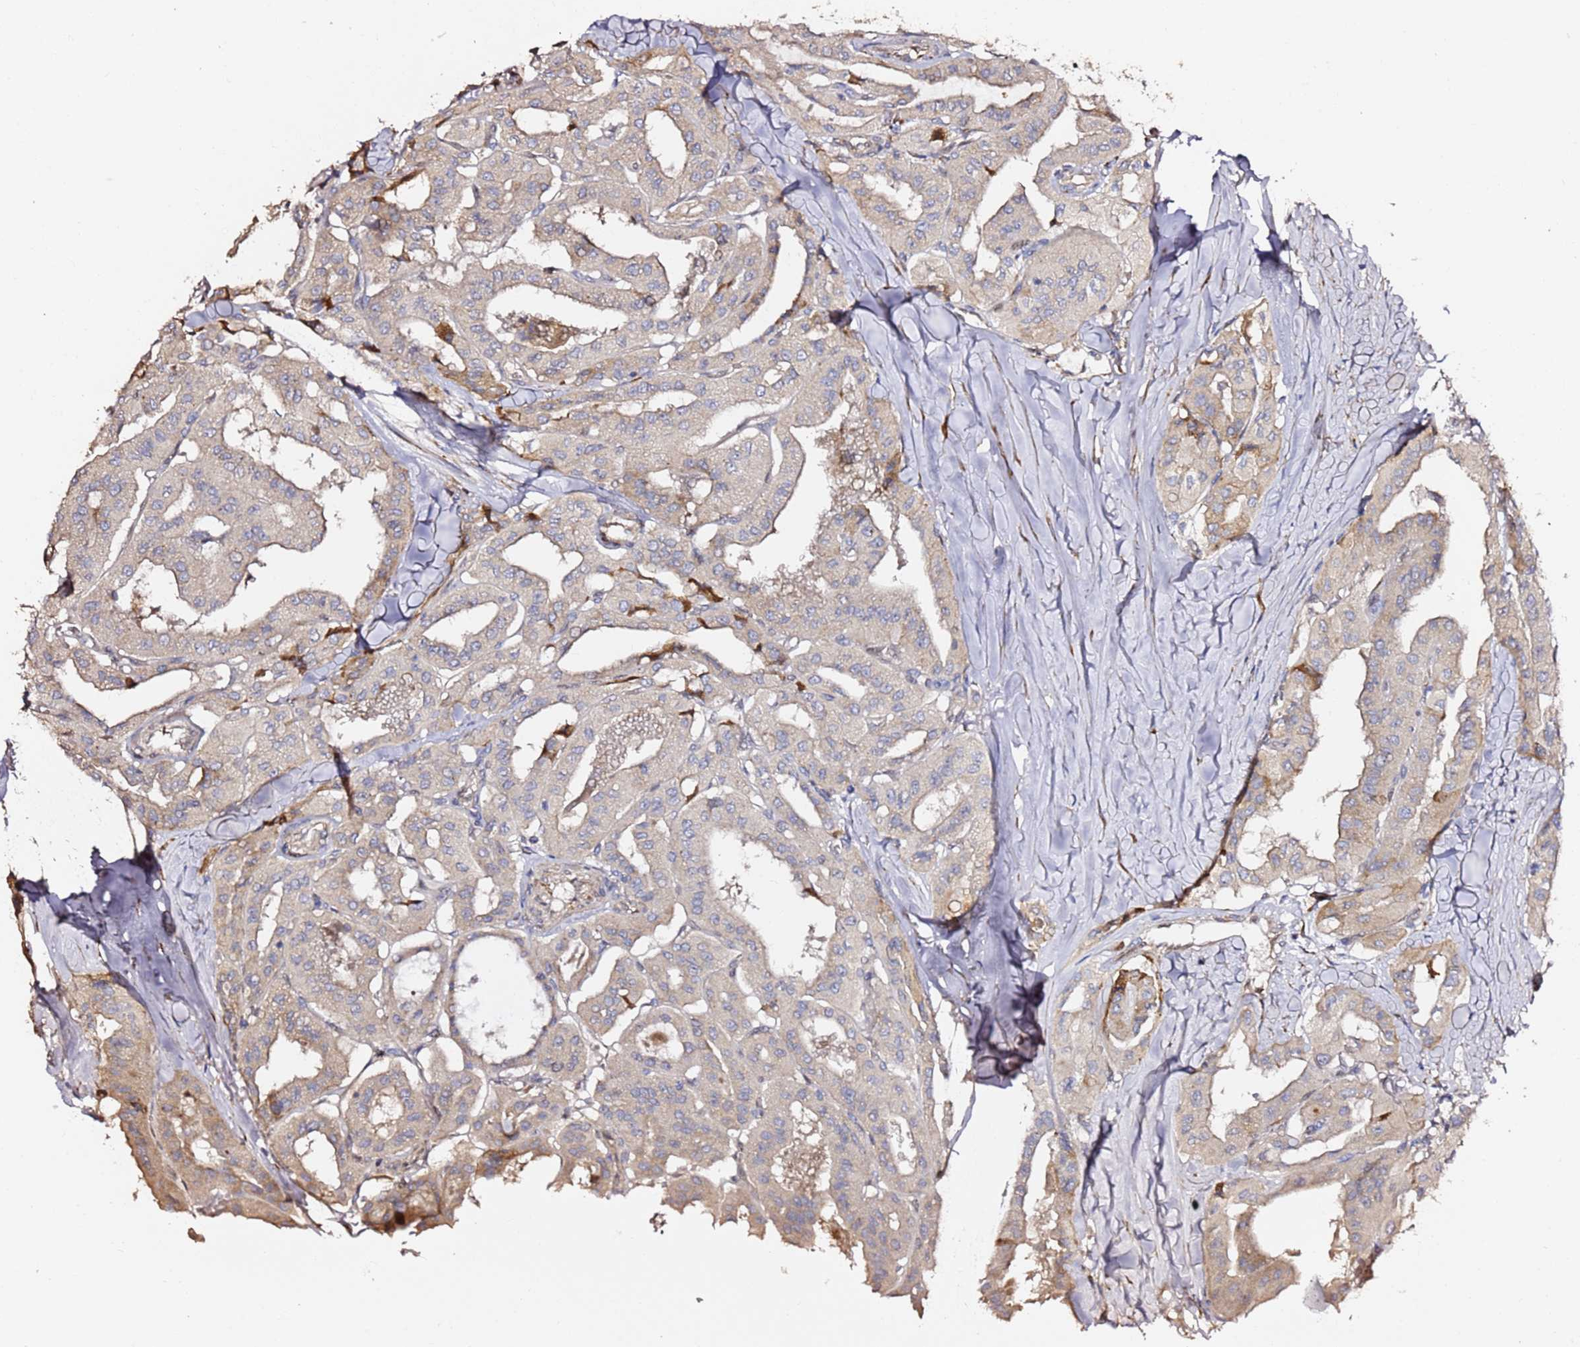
{"staining": {"intensity": "weak", "quantity": "<25%", "location": "cytoplasmic/membranous"}, "tissue": "thyroid cancer", "cell_type": "Tumor cells", "image_type": "cancer", "snomed": [{"axis": "morphology", "description": "Papillary adenocarcinoma, NOS"}, {"axis": "topography", "description": "Thyroid gland"}], "caption": "A high-resolution histopathology image shows IHC staining of thyroid cancer (papillary adenocarcinoma), which exhibits no significant staining in tumor cells. The staining is performed using DAB (3,3'-diaminobenzidine) brown chromogen with nuclei counter-stained in using hematoxylin.", "gene": "HSD17B7", "patient": {"sex": "female", "age": 59}}